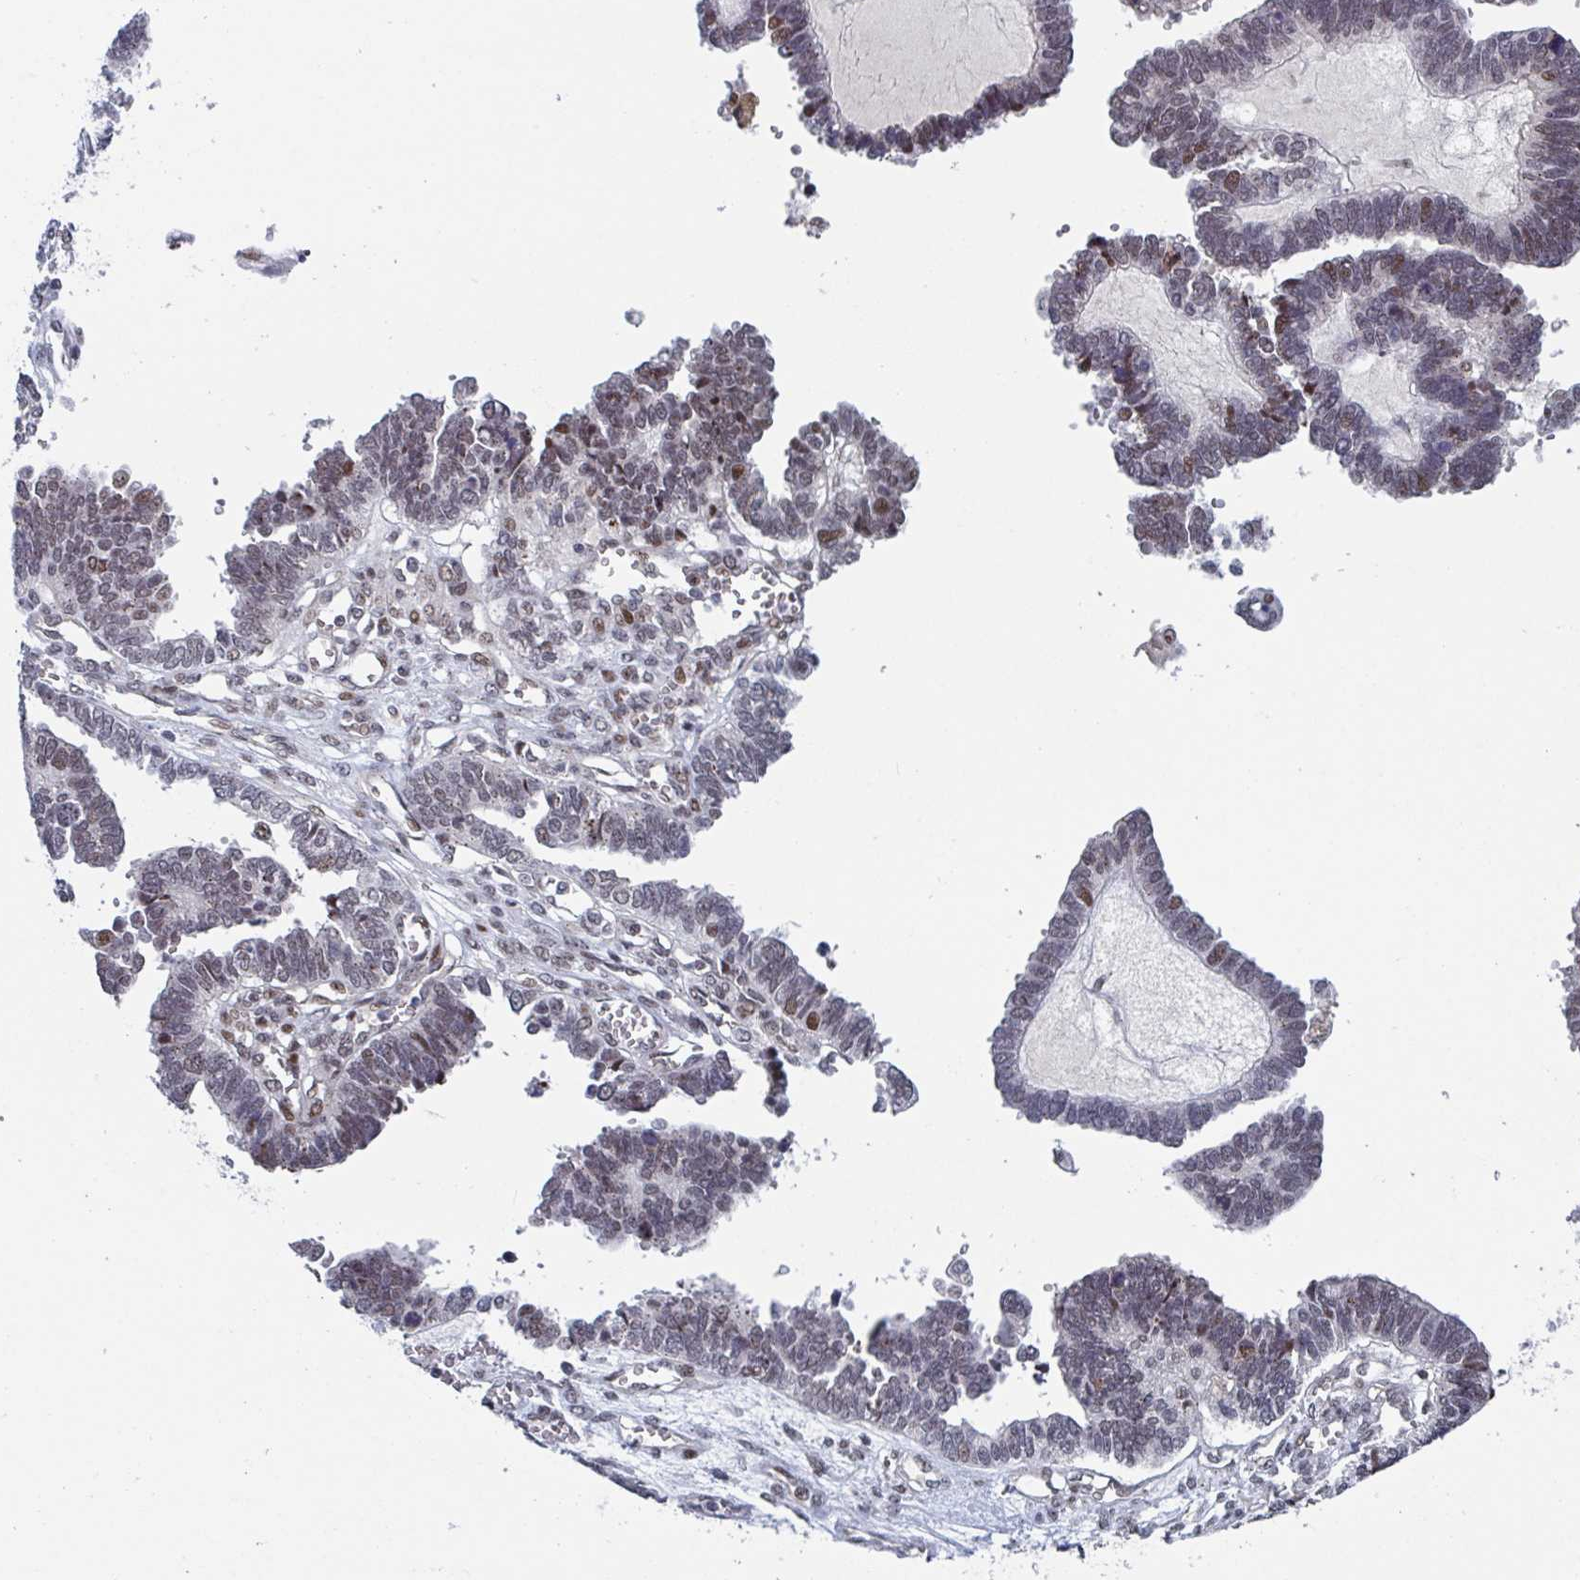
{"staining": {"intensity": "weak", "quantity": "25%-75%", "location": "nuclear"}, "tissue": "ovarian cancer", "cell_type": "Tumor cells", "image_type": "cancer", "snomed": [{"axis": "morphology", "description": "Cystadenocarcinoma, serous, NOS"}, {"axis": "topography", "description": "Ovary"}], "caption": "Immunohistochemical staining of serous cystadenocarcinoma (ovarian) demonstrates weak nuclear protein positivity in approximately 25%-75% of tumor cells.", "gene": "RNF212", "patient": {"sex": "female", "age": 51}}